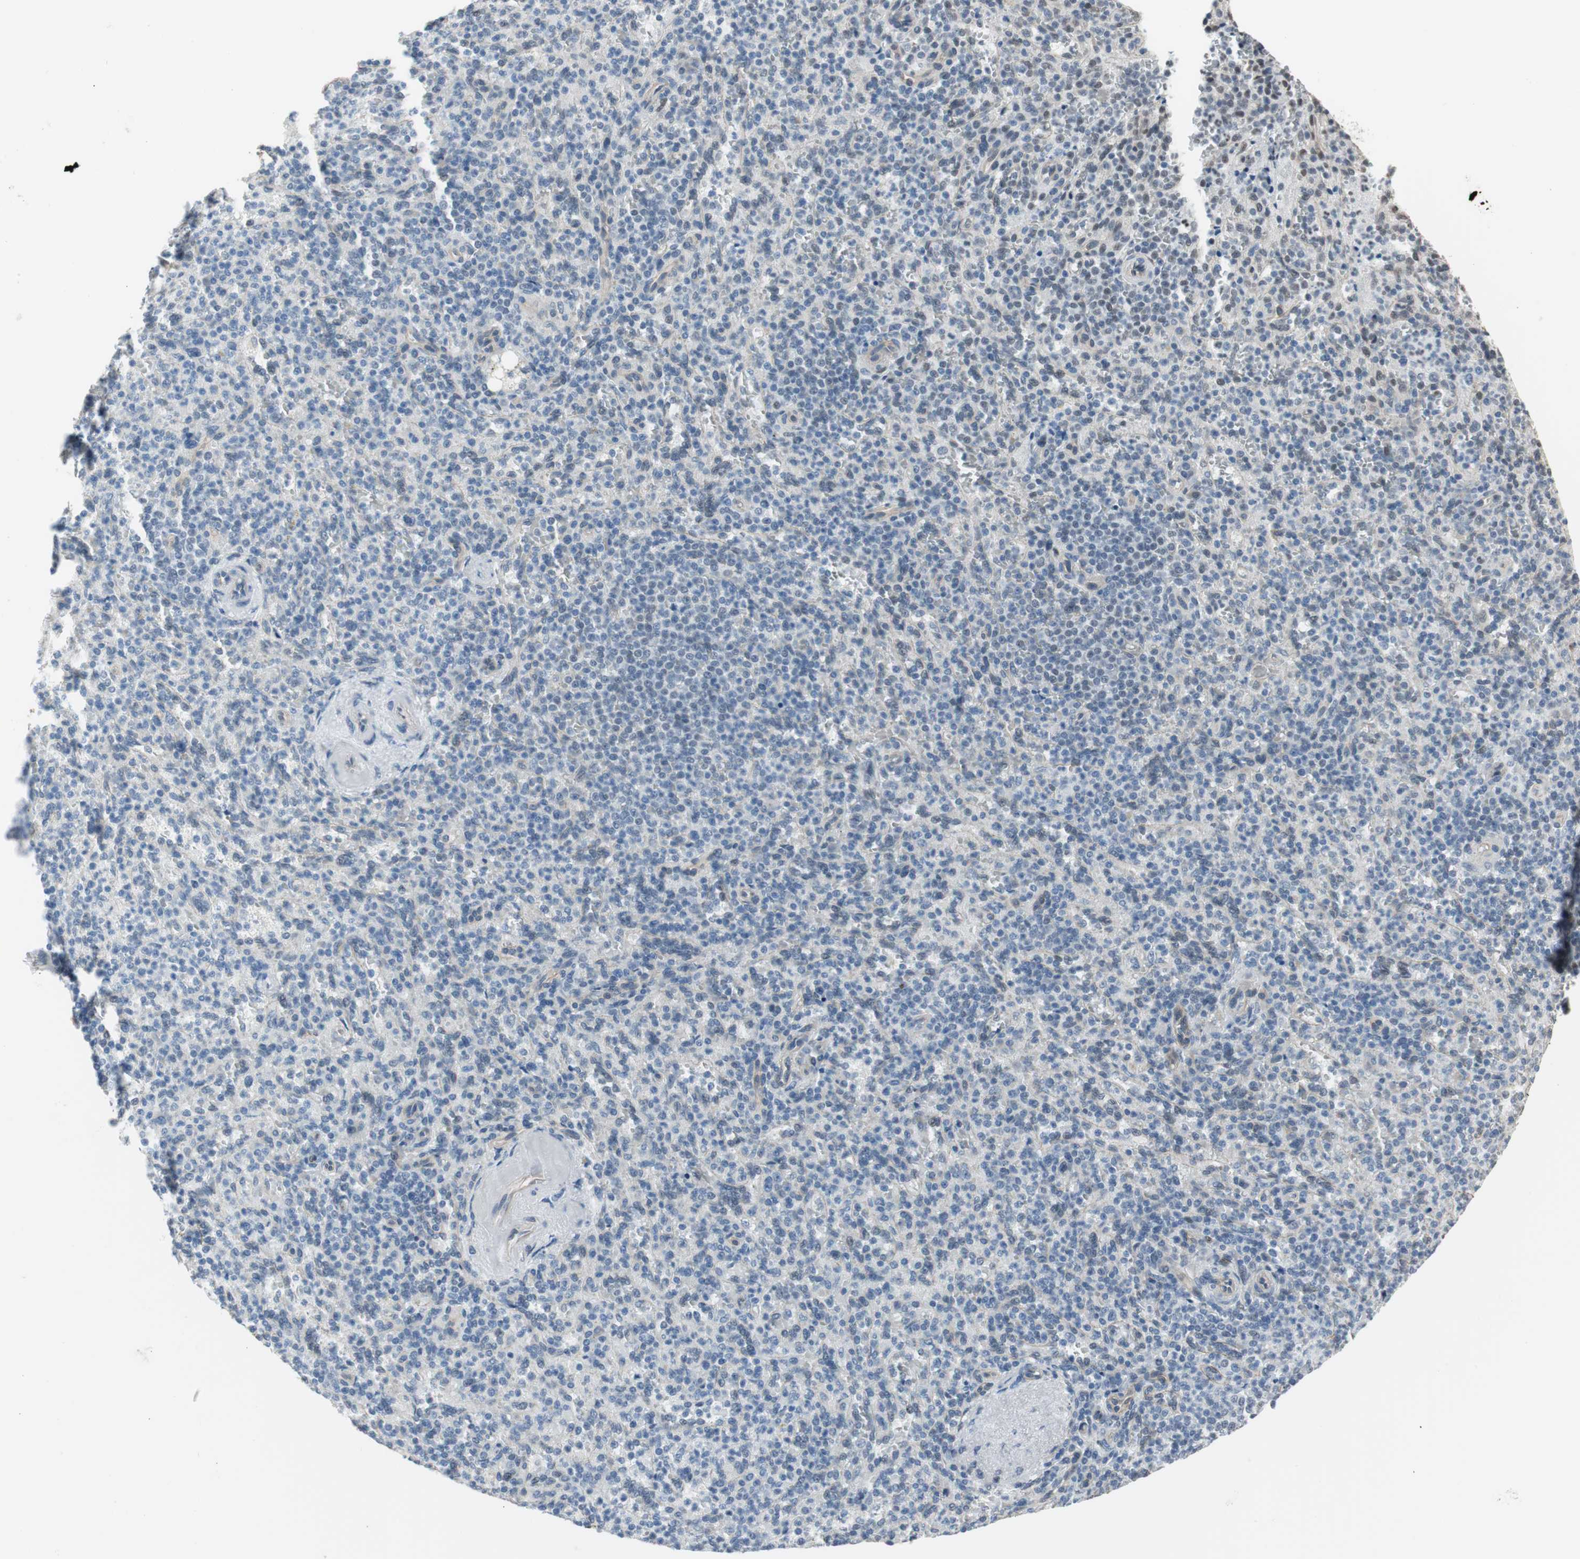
{"staining": {"intensity": "negative", "quantity": "none", "location": "none"}, "tissue": "spleen", "cell_type": "Cells in red pulp", "image_type": "normal", "snomed": [{"axis": "morphology", "description": "Normal tissue, NOS"}, {"axis": "topography", "description": "Spleen"}], "caption": "Immunohistochemistry image of unremarkable spleen stained for a protein (brown), which displays no staining in cells in red pulp. (DAB immunohistochemistry, high magnification).", "gene": "PML", "patient": {"sex": "female", "age": 74}}